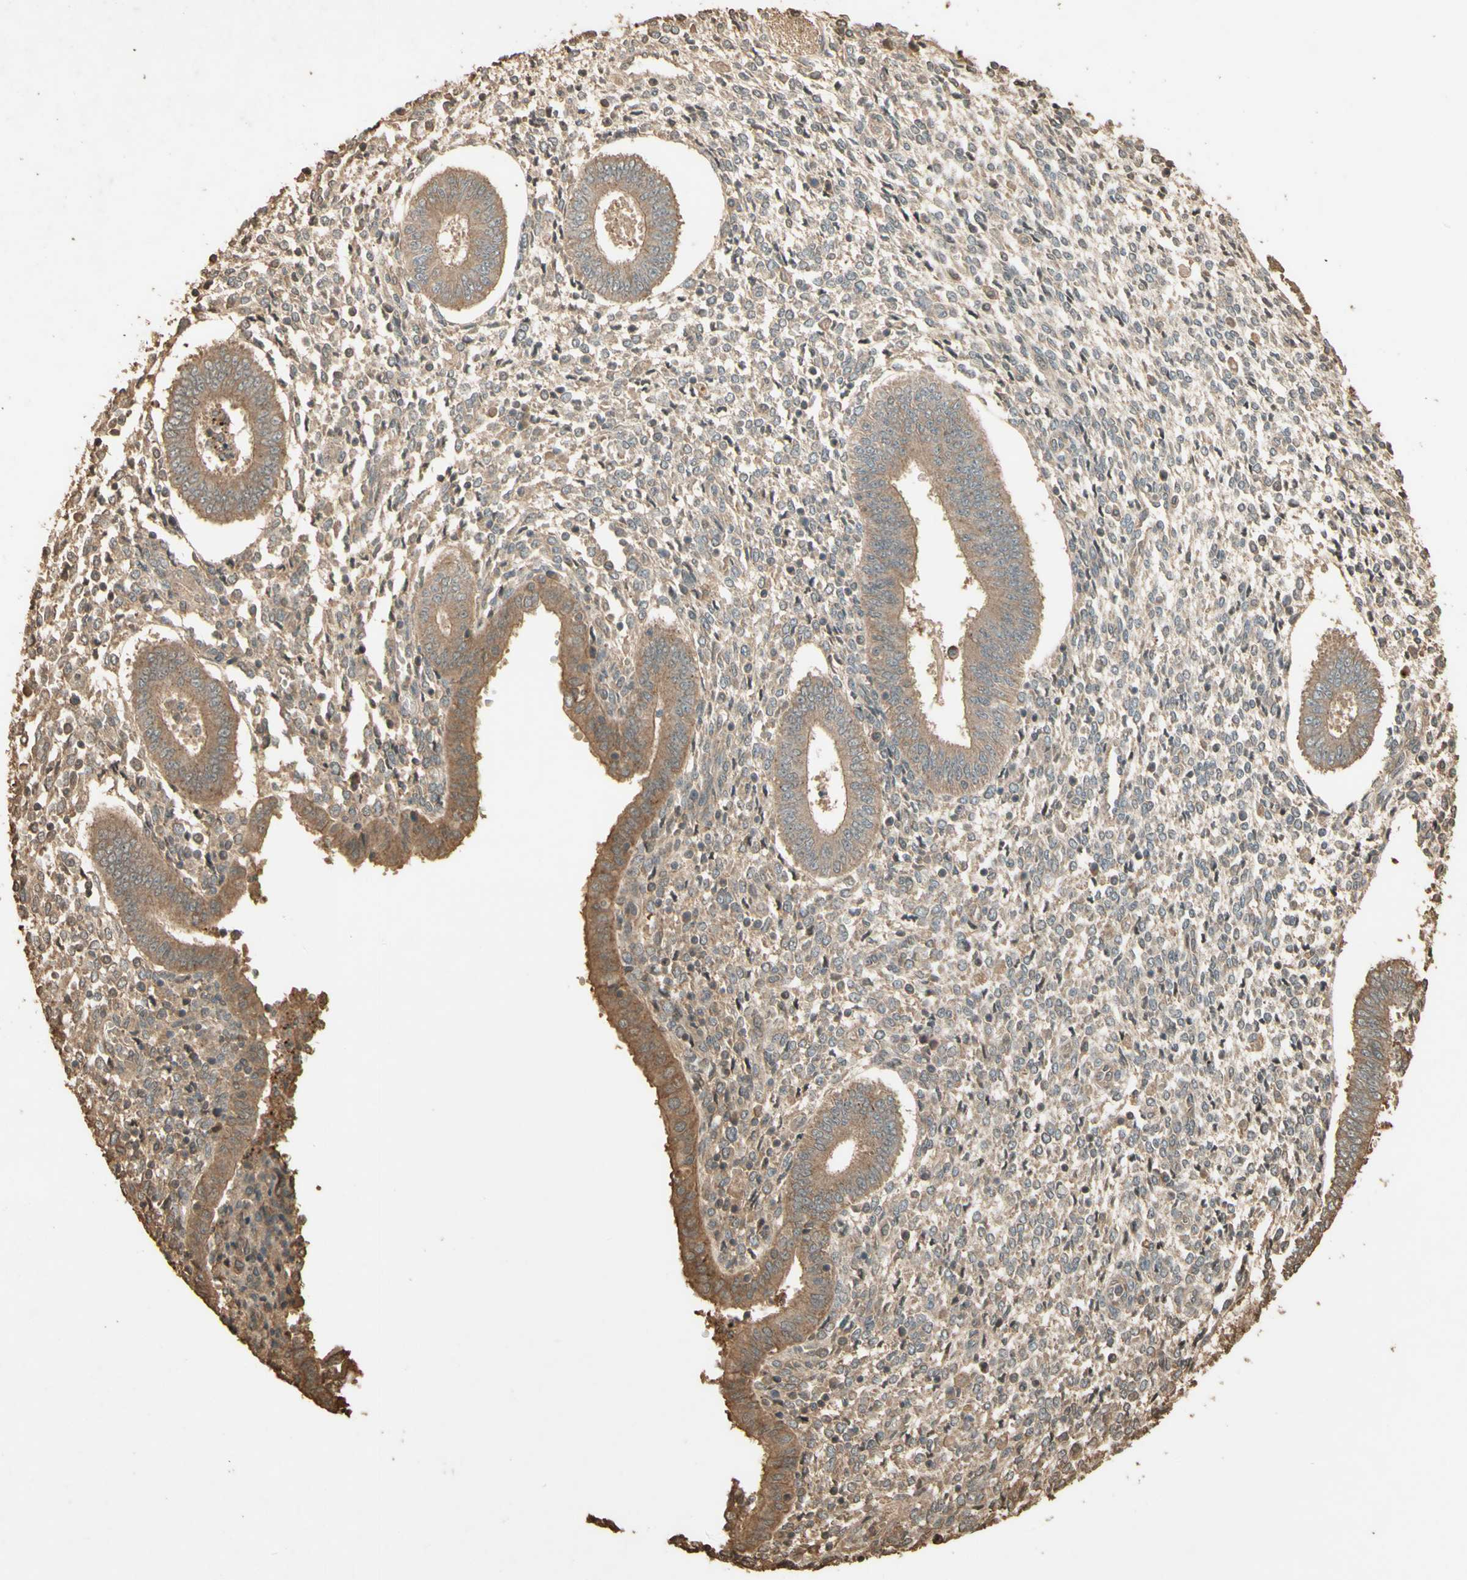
{"staining": {"intensity": "moderate", "quantity": ">75%", "location": "cytoplasmic/membranous"}, "tissue": "endometrium", "cell_type": "Cells in endometrial stroma", "image_type": "normal", "snomed": [{"axis": "morphology", "description": "Normal tissue, NOS"}, {"axis": "topography", "description": "Endometrium"}], "caption": "Protein staining of normal endometrium displays moderate cytoplasmic/membranous staining in approximately >75% of cells in endometrial stroma. The protein of interest is shown in brown color, while the nuclei are stained blue.", "gene": "SMAD9", "patient": {"sex": "female", "age": 35}}